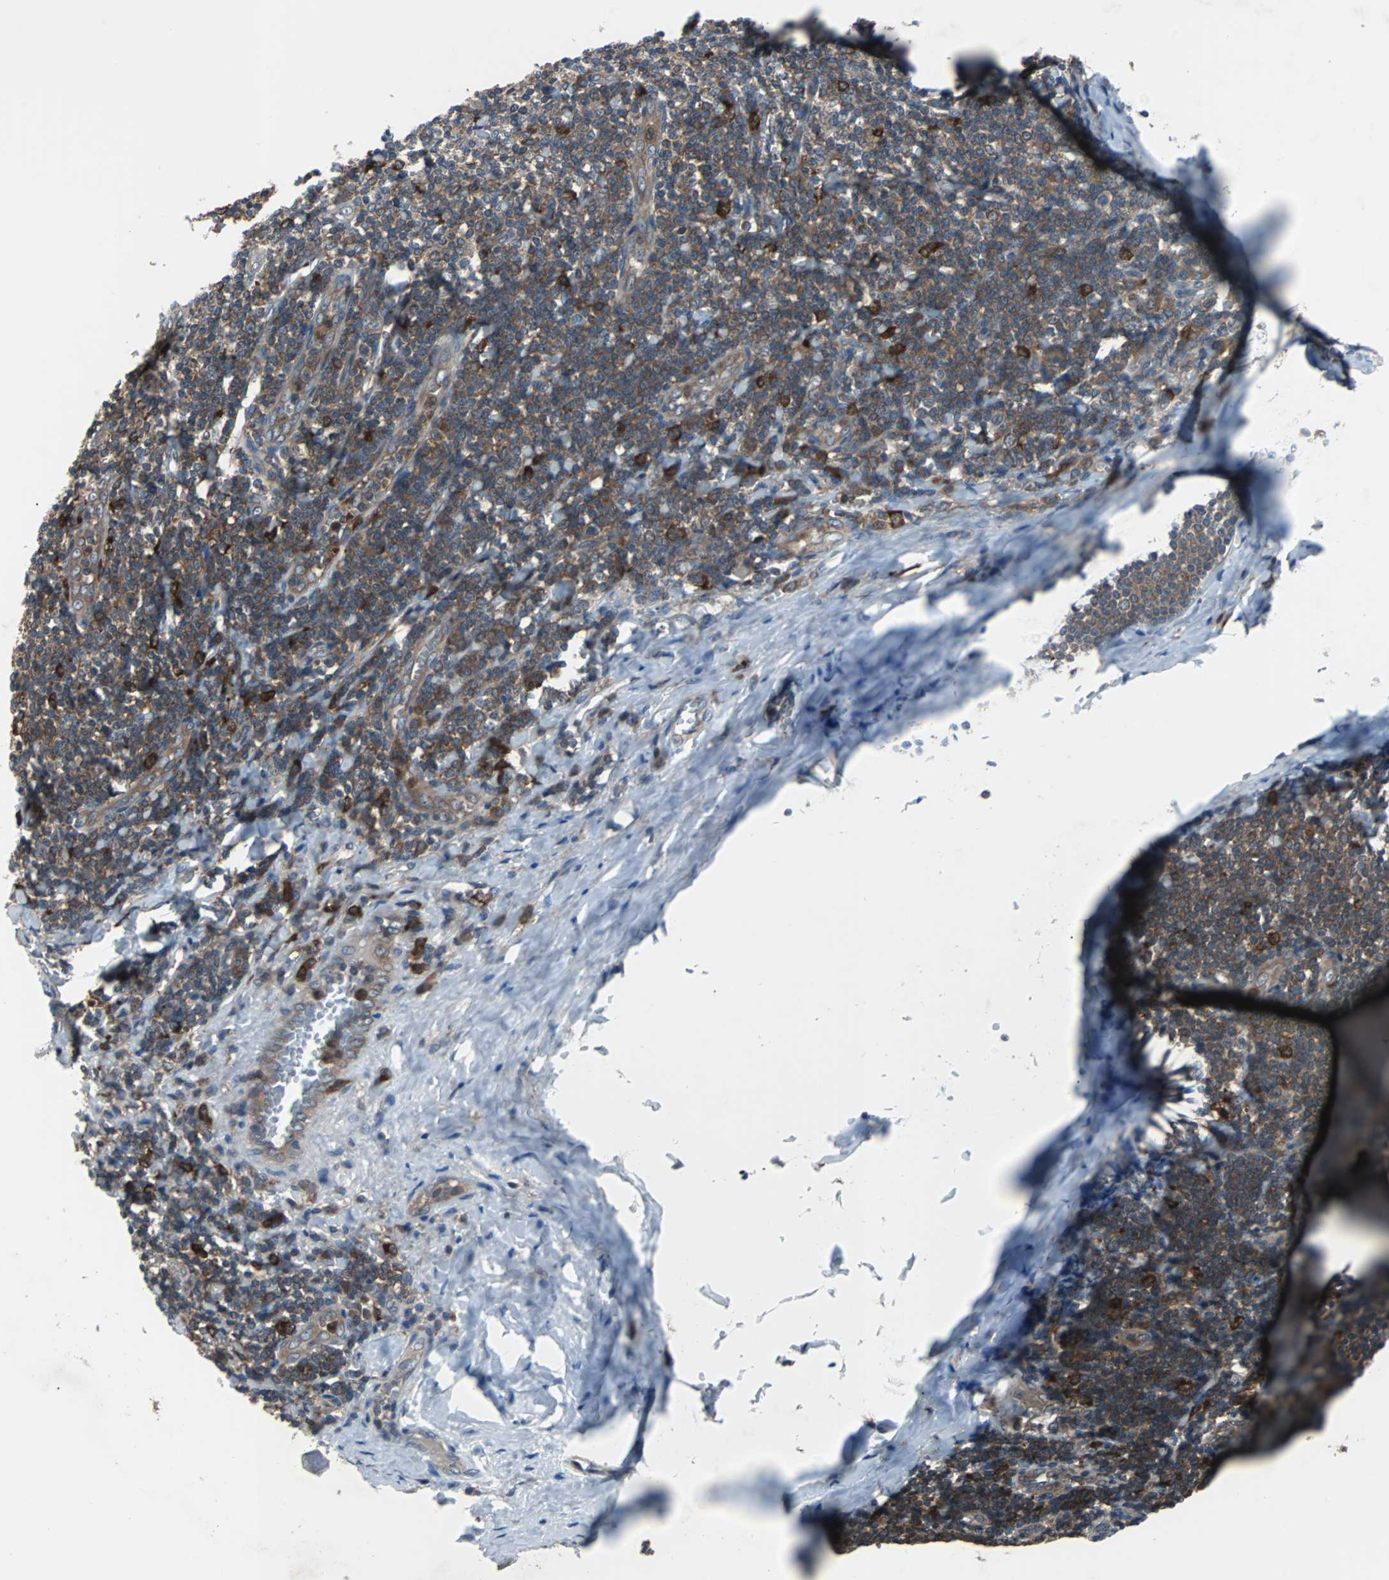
{"staining": {"intensity": "moderate", "quantity": ">75%", "location": "cytoplasmic/membranous"}, "tissue": "tonsil", "cell_type": "Germinal center cells", "image_type": "normal", "snomed": [{"axis": "morphology", "description": "Normal tissue, NOS"}, {"axis": "topography", "description": "Tonsil"}], "caption": "Protein expression analysis of benign tonsil displays moderate cytoplasmic/membranous staining in approximately >75% of germinal center cells.", "gene": "PAK1", "patient": {"sex": "male", "age": 31}}